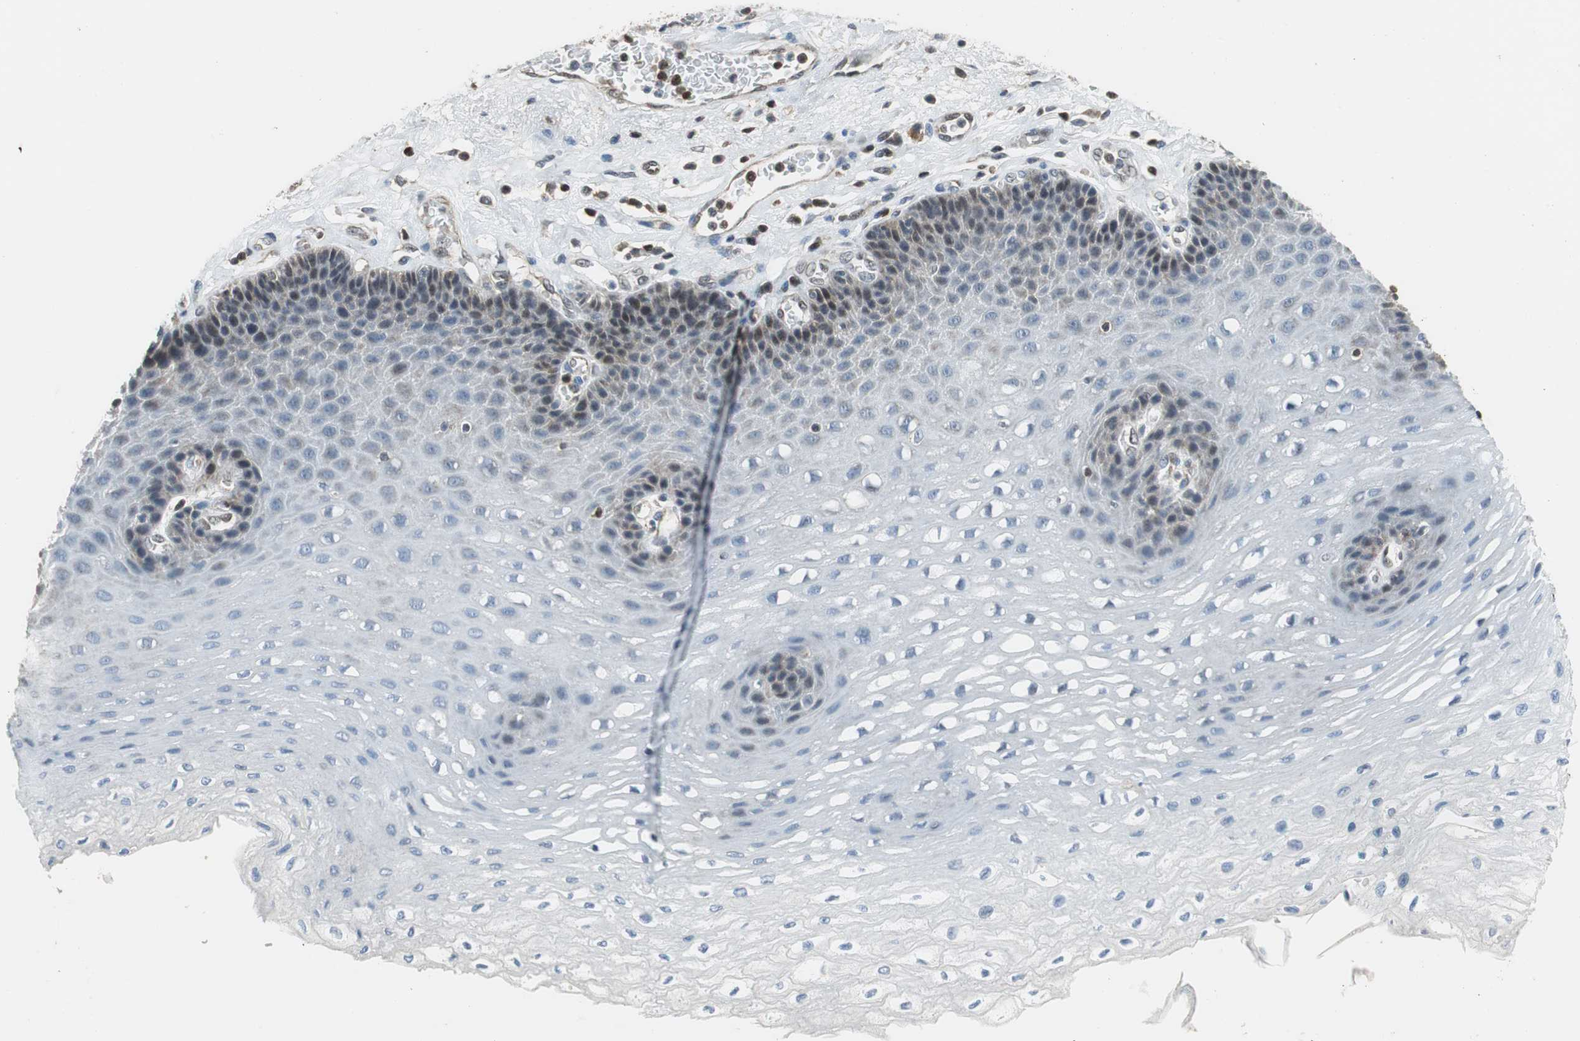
{"staining": {"intensity": "weak", "quantity": "25%-75%", "location": "cytoplasmic/membranous"}, "tissue": "esophagus", "cell_type": "Squamous epithelial cells", "image_type": "normal", "snomed": [{"axis": "morphology", "description": "Normal tissue, NOS"}, {"axis": "topography", "description": "Esophagus"}], "caption": "Immunohistochemistry image of unremarkable esophagus stained for a protein (brown), which shows low levels of weak cytoplasmic/membranous positivity in approximately 25%-75% of squamous epithelial cells.", "gene": "GSDMD", "patient": {"sex": "female", "age": 72}}